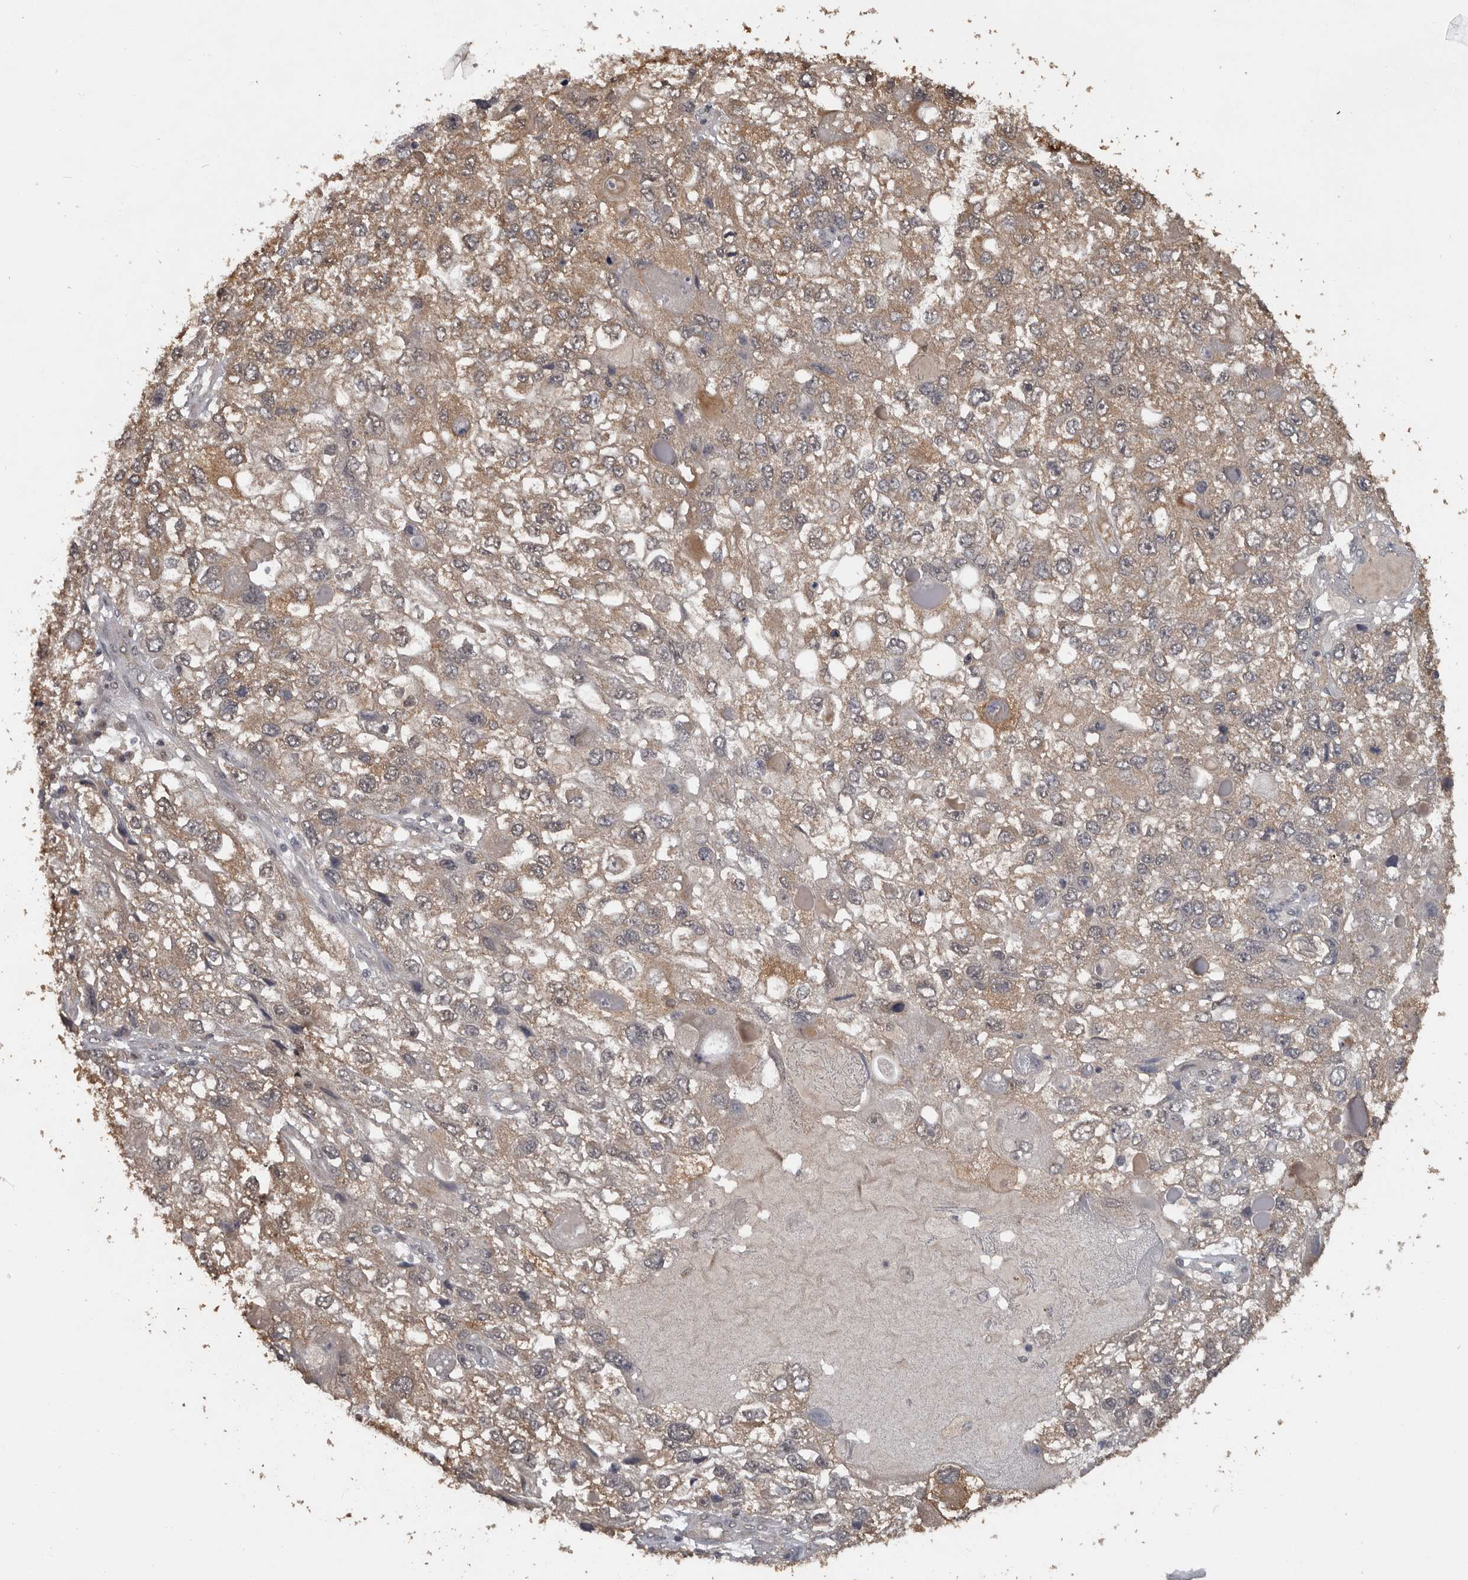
{"staining": {"intensity": "weak", "quantity": ">75%", "location": "cytoplasmic/membranous"}, "tissue": "endometrial cancer", "cell_type": "Tumor cells", "image_type": "cancer", "snomed": [{"axis": "morphology", "description": "Adenocarcinoma, NOS"}, {"axis": "topography", "description": "Endometrium"}], "caption": "Weak cytoplasmic/membranous expression for a protein is present in approximately >75% of tumor cells of adenocarcinoma (endometrial) using IHC.", "gene": "MTF1", "patient": {"sex": "female", "age": 49}}